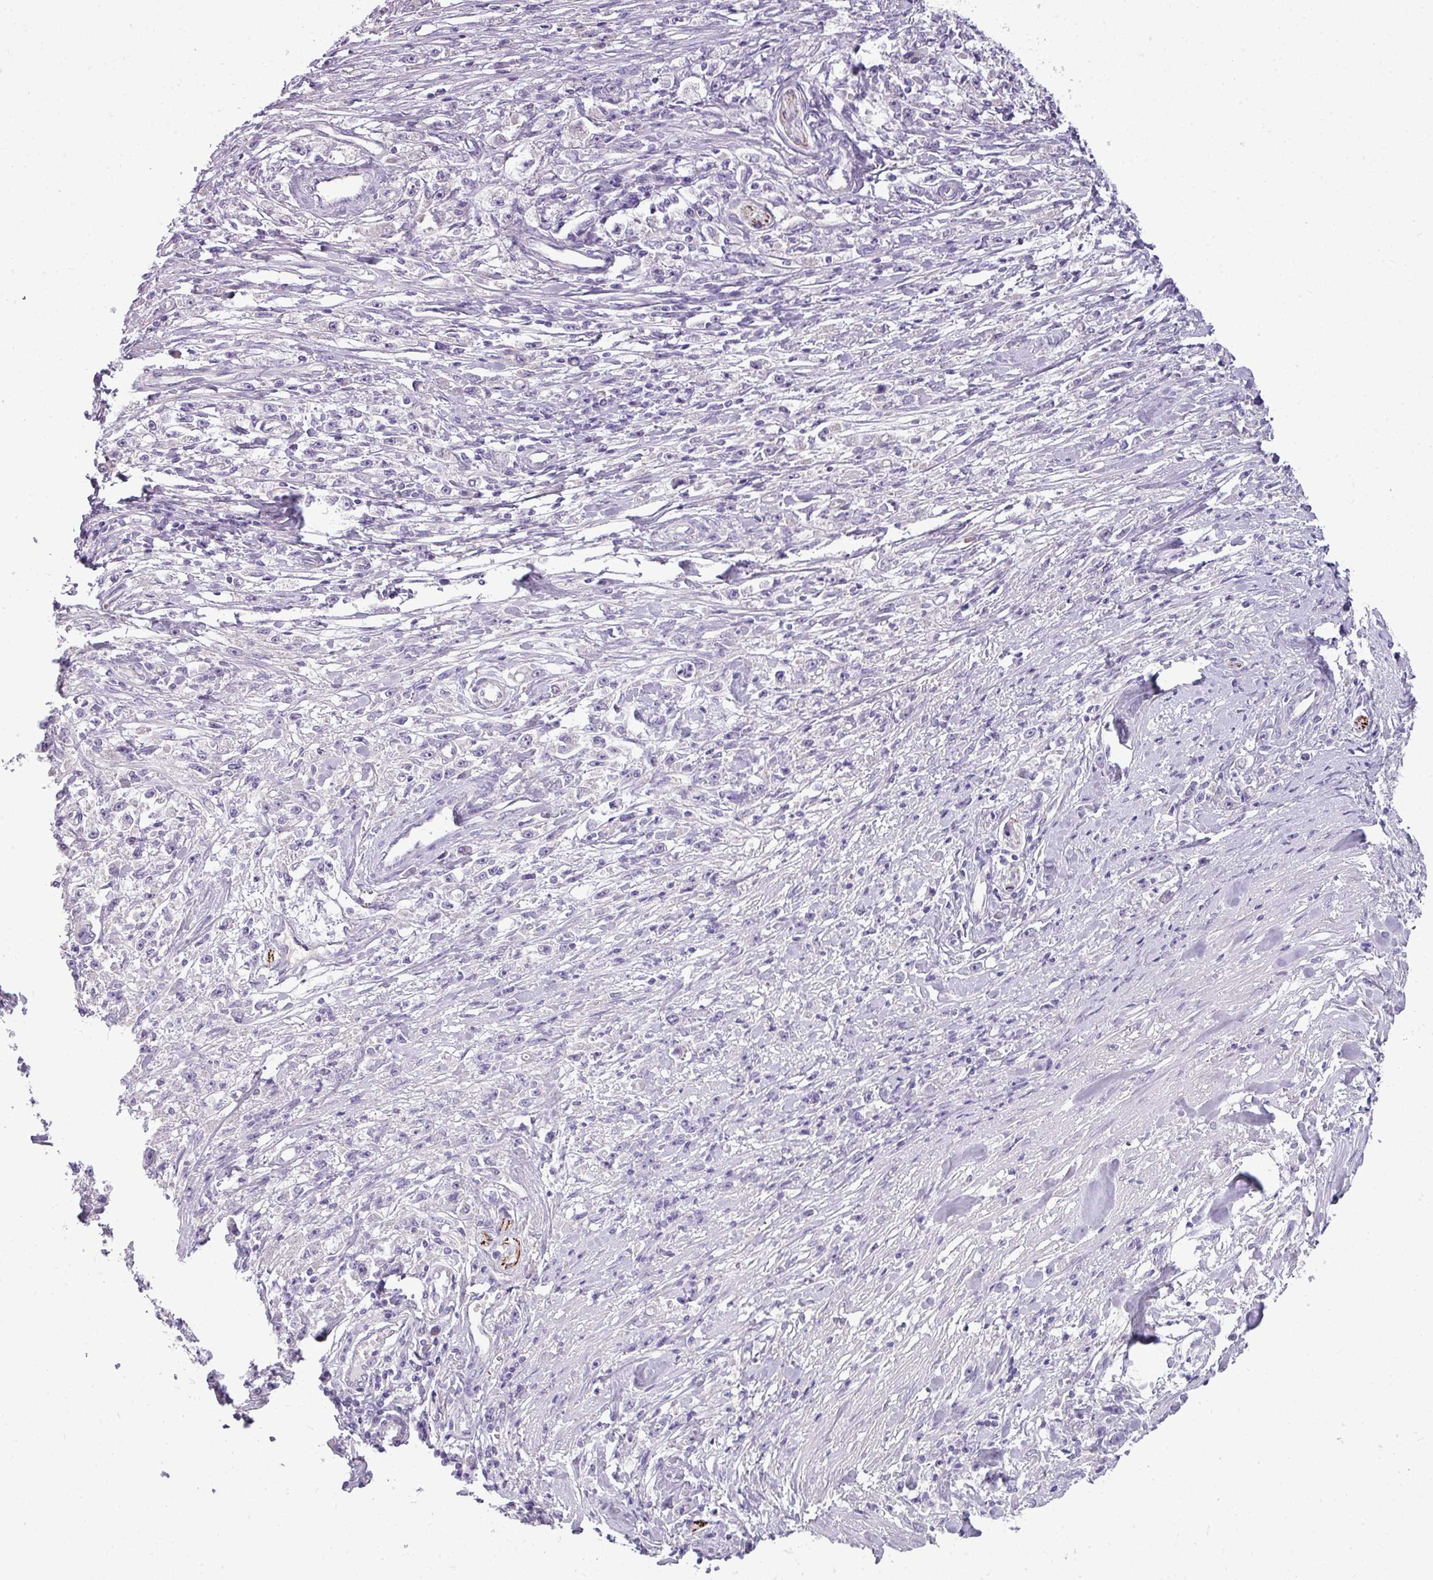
{"staining": {"intensity": "negative", "quantity": "none", "location": "none"}, "tissue": "stomach cancer", "cell_type": "Tumor cells", "image_type": "cancer", "snomed": [{"axis": "morphology", "description": "Adenocarcinoma, NOS"}, {"axis": "topography", "description": "Stomach"}], "caption": "Tumor cells are negative for brown protein staining in adenocarcinoma (stomach). (Immunohistochemistry, brightfield microscopy, high magnification).", "gene": "DNAAF9", "patient": {"sex": "female", "age": 59}}